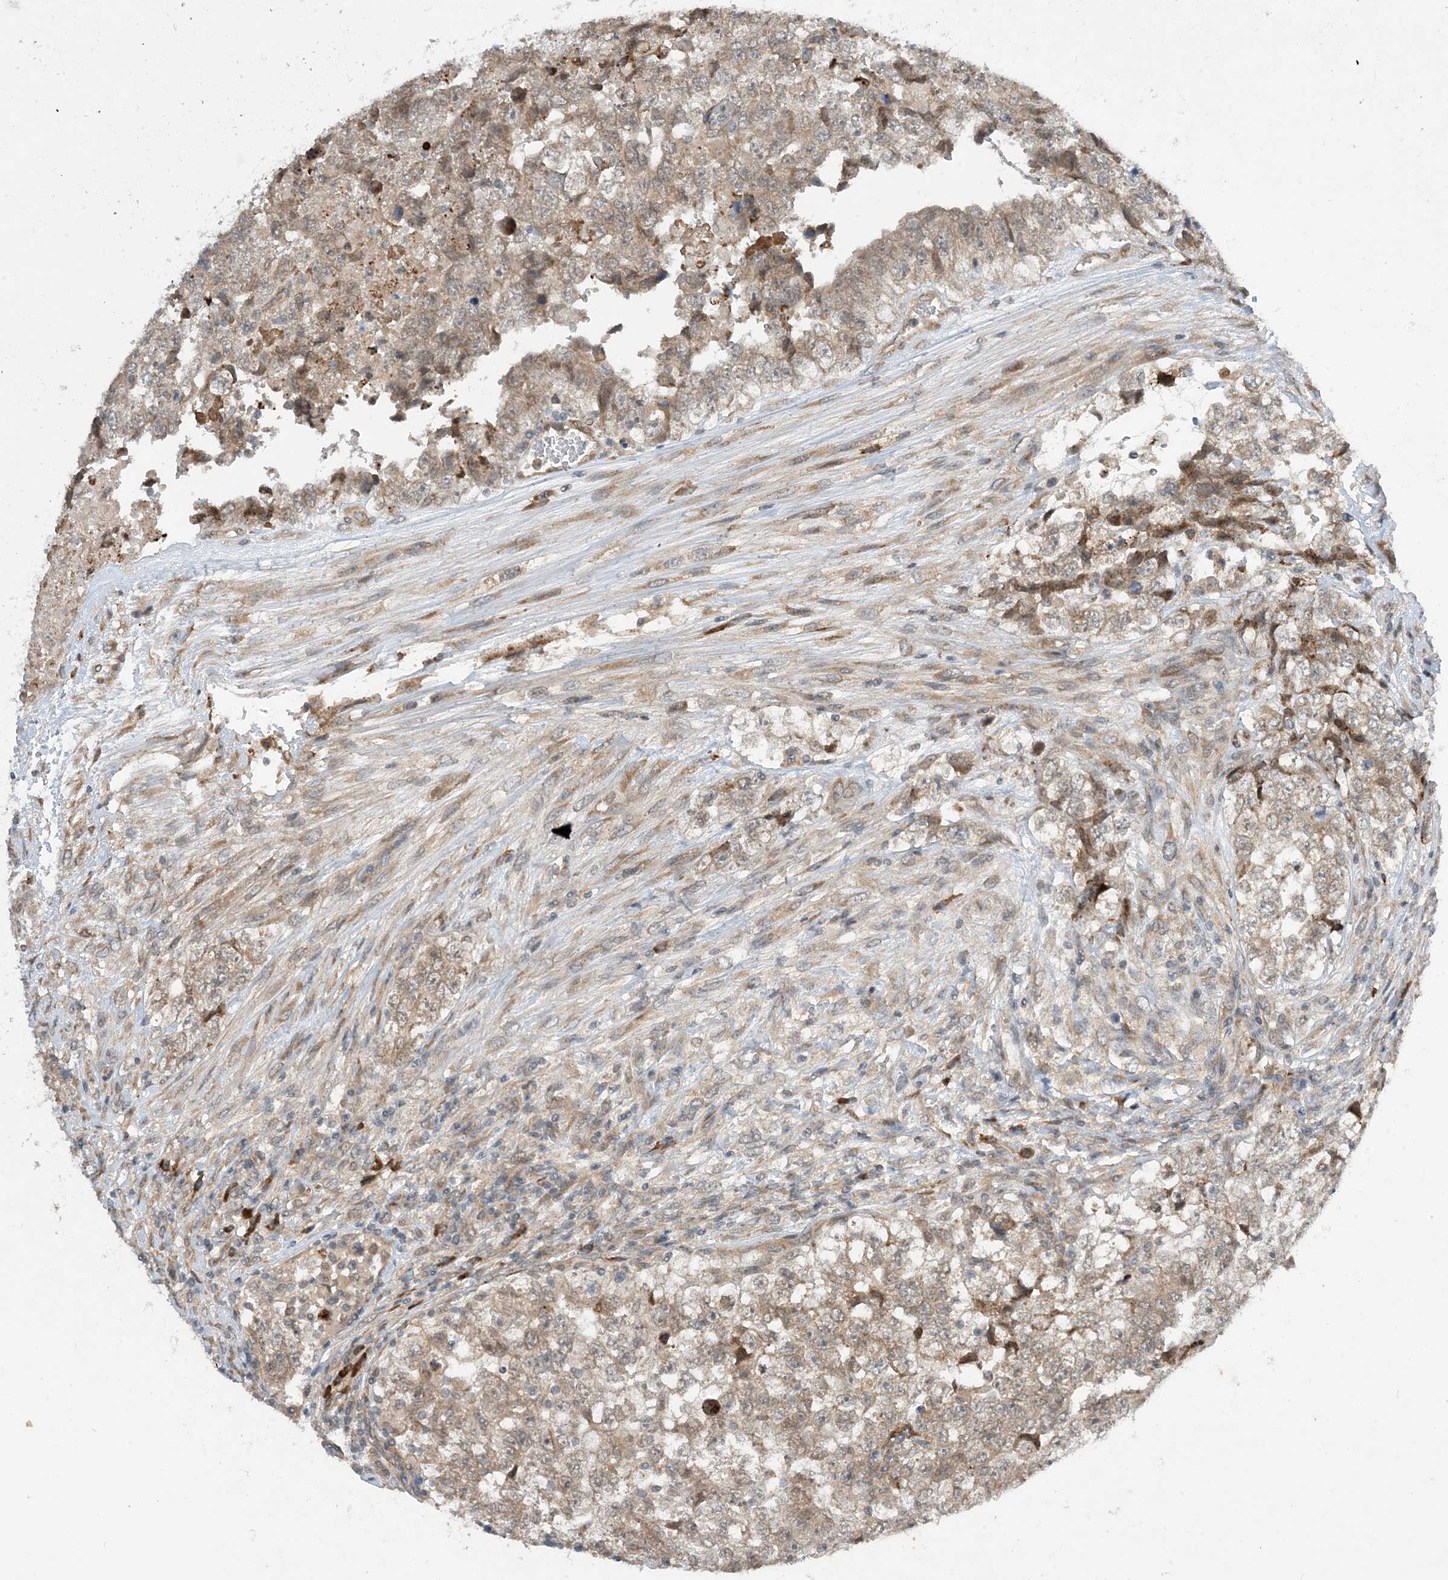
{"staining": {"intensity": "moderate", "quantity": "25%-75%", "location": "cytoplasmic/membranous"}, "tissue": "testis cancer", "cell_type": "Tumor cells", "image_type": "cancer", "snomed": [{"axis": "morphology", "description": "Carcinoma, Embryonal, NOS"}, {"axis": "topography", "description": "Testis"}], "caption": "An image showing moderate cytoplasmic/membranous staining in about 25%-75% of tumor cells in testis cancer, as visualized by brown immunohistochemical staining.", "gene": "PHOSPHO2", "patient": {"sex": "male", "age": 37}}